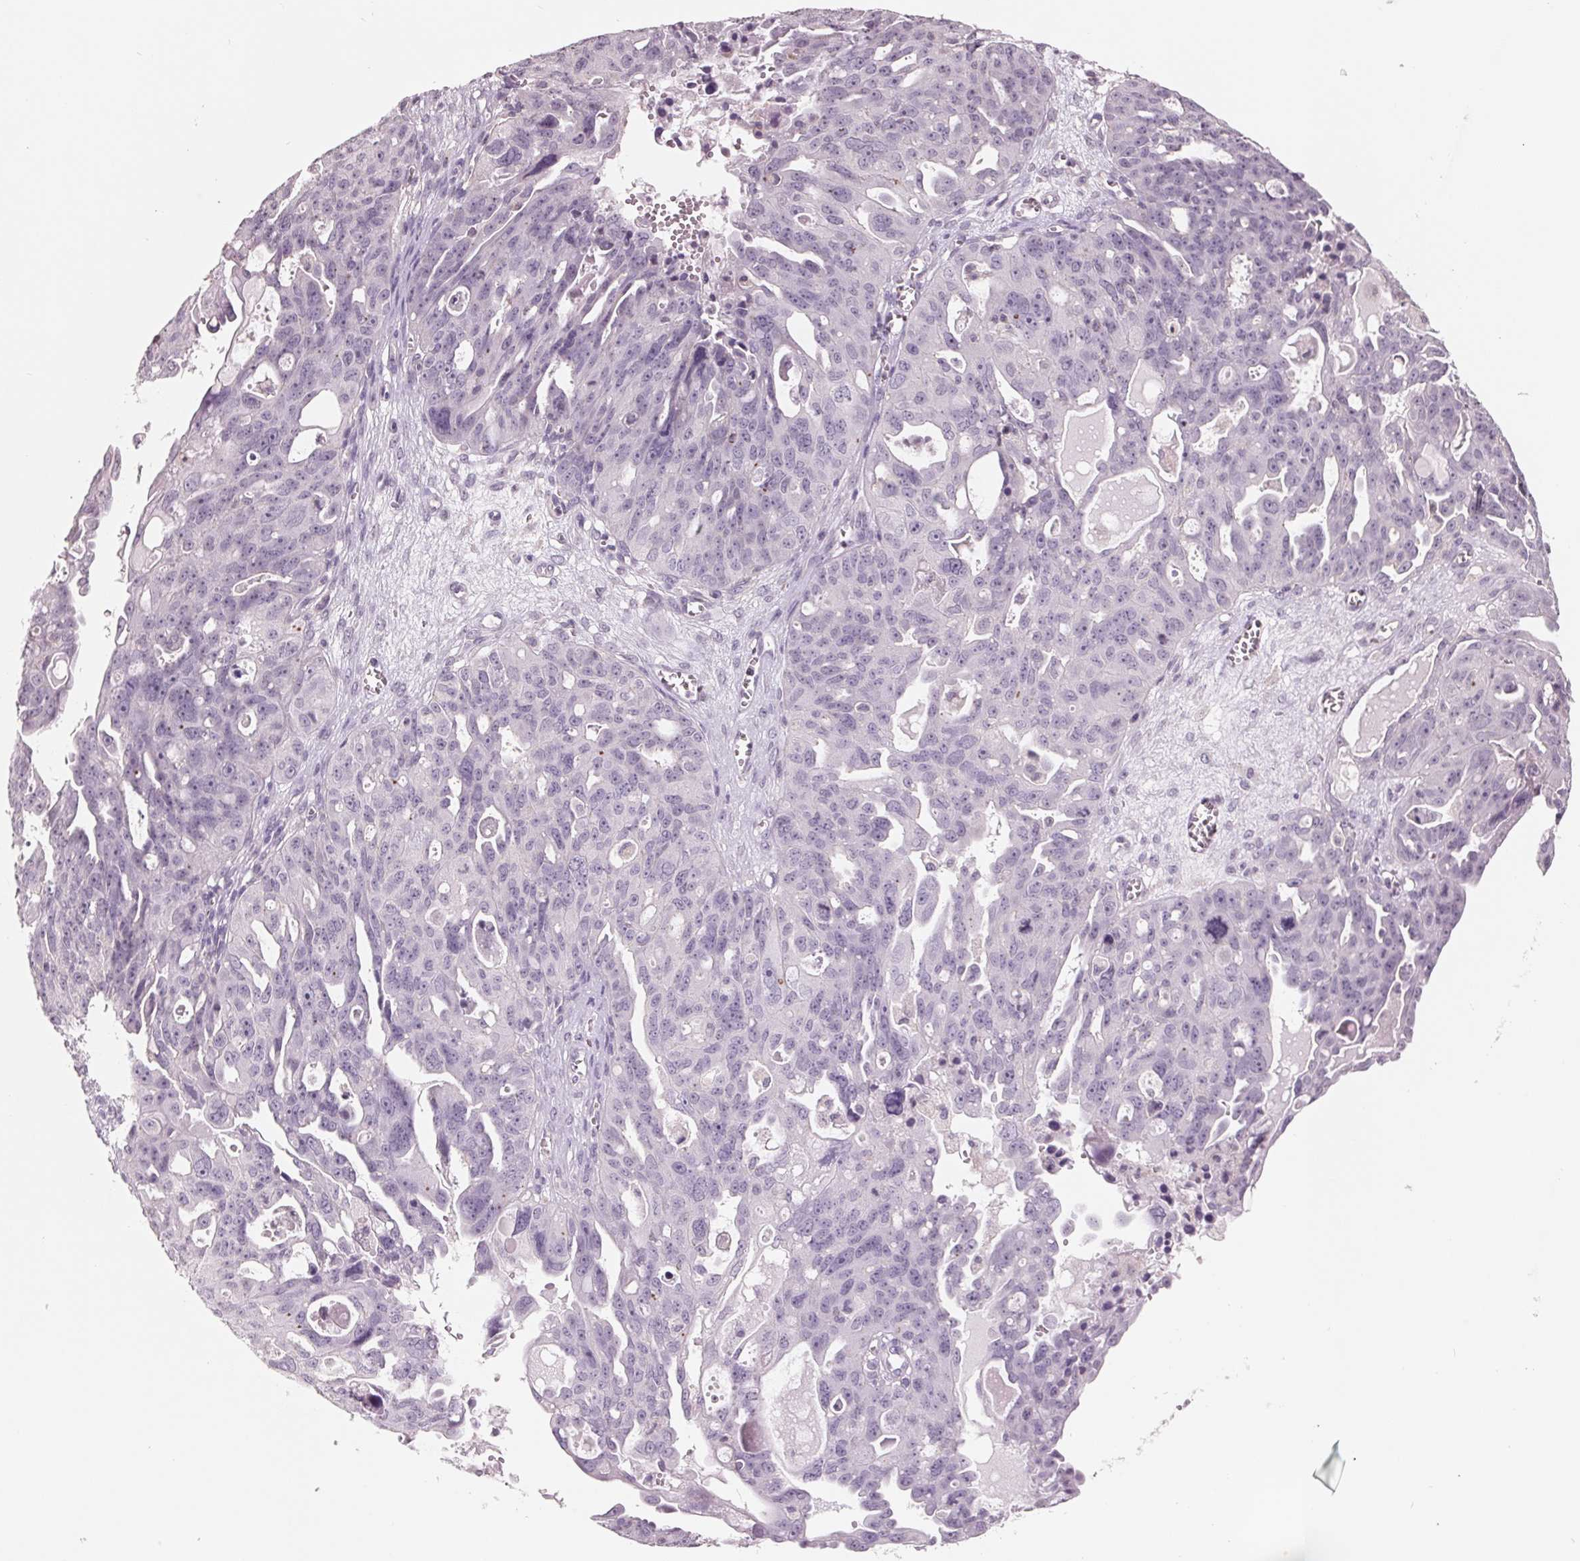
{"staining": {"intensity": "negative", "quantity": "none", "location": "none"}, "tissue": "ovarian cancer", "cell_type": "Tumor cells", "image_type": "cancer", "snomed": [{"axis": "morphology", "description": "Carcinoma, endometroid"}, {"axis": "topography", "description": "Ovary"}], "caption": "Immunohistochemistry (IHC) of human endometroid carcinoma (ovarian) displays no expression in tumor cells.", "gene": "FTCD", "patient": {"sex": "female", "age": 70}}